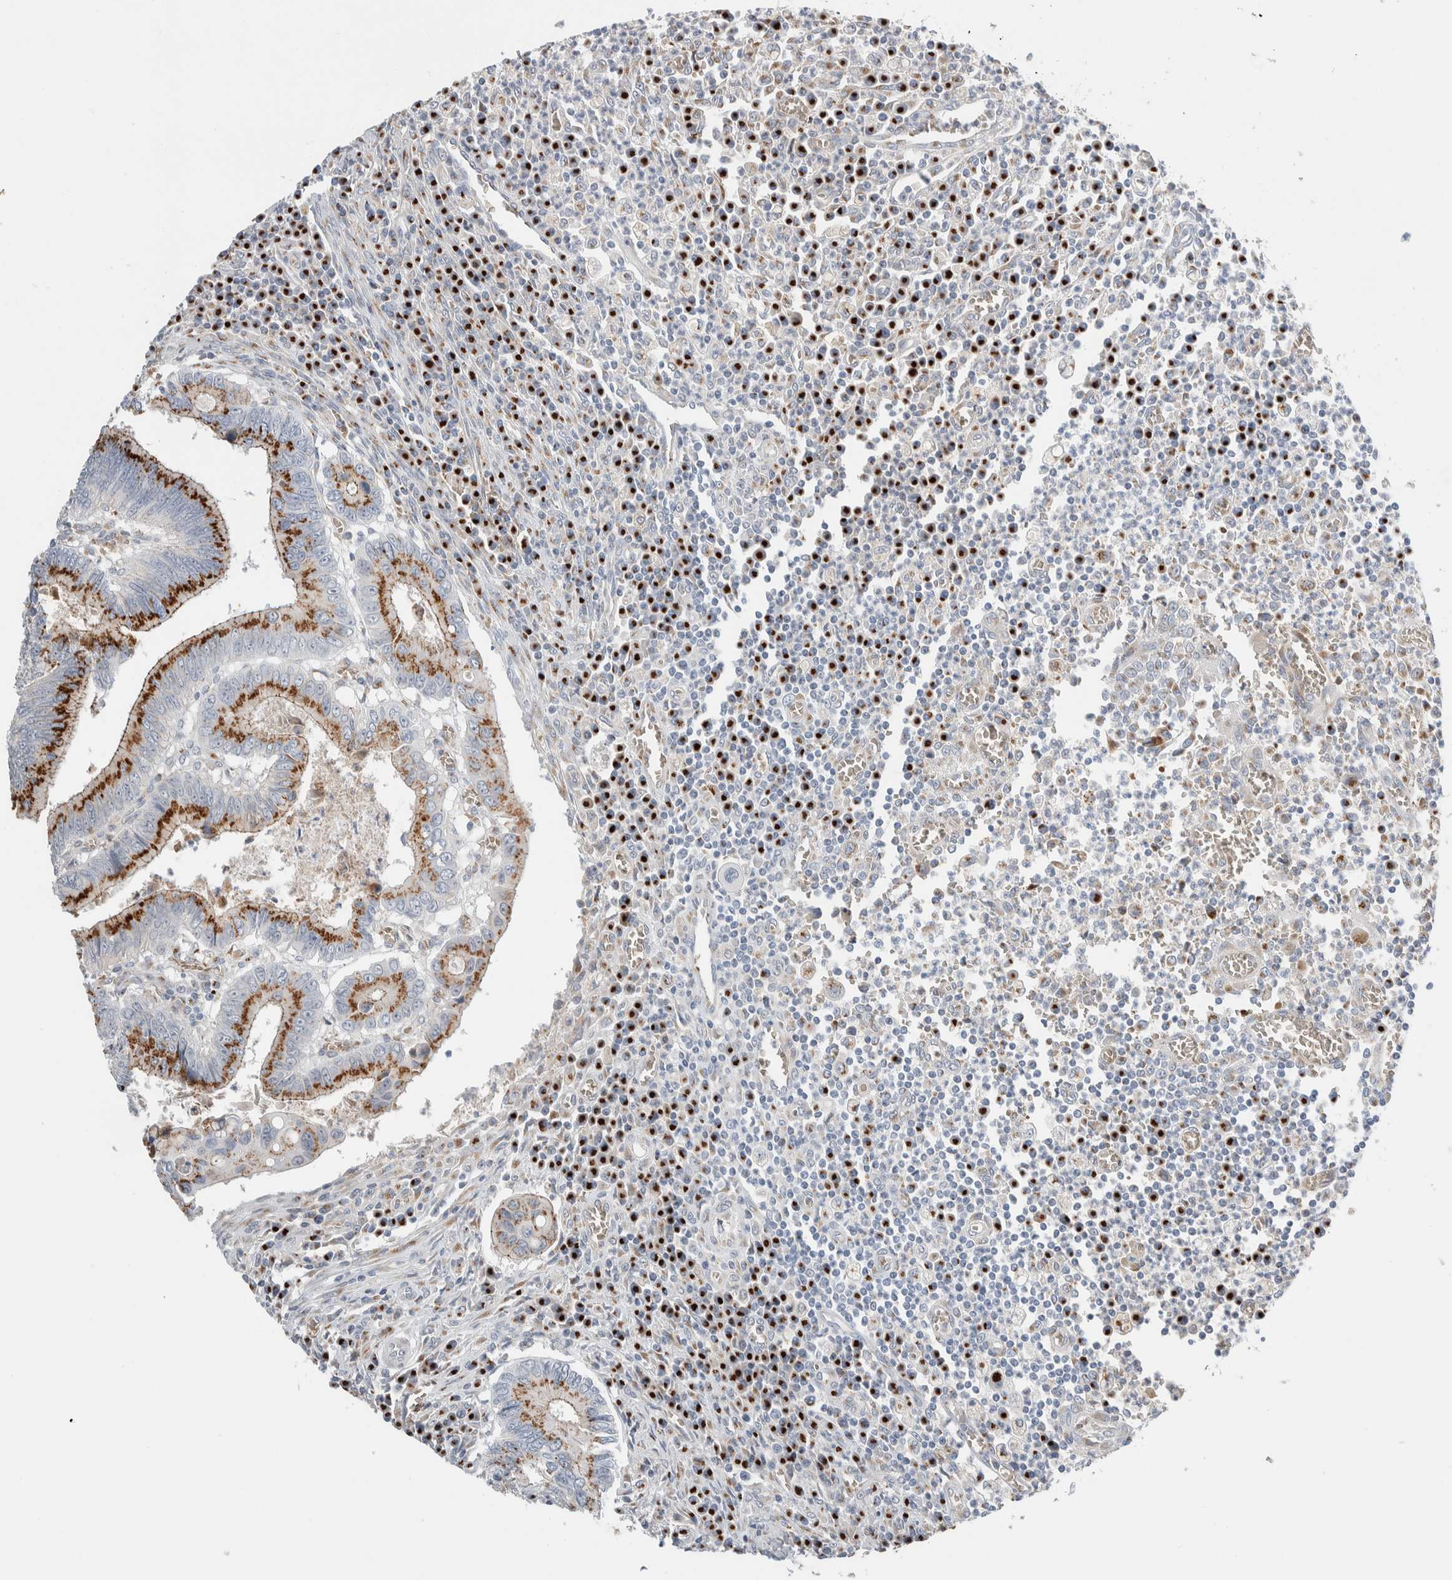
{"staining": {"intensity": "strong", "quantity": "25%-75%", "location": "cytoplasmic/membranous"}, "tissue": "colorectal cancer", "cell_type": "Tumor cells", "image_type": "cancer", "snomed": [{"axis": "morphology", "description": "Inflammation, NOS"}, {"axis": "morphology", "description": "Adenocarcinoma, NOS"}, {"axis": "topography", "description": "Colon"}], "caption": "Brown immunohistochemical staining in human colorectal cancer reveals strong cytoplasmic/membranous expression in approximately 25%-75% of tumor cells.", "gene": "SLC38A10", "patient": {"sex": "male", "age": 72}}